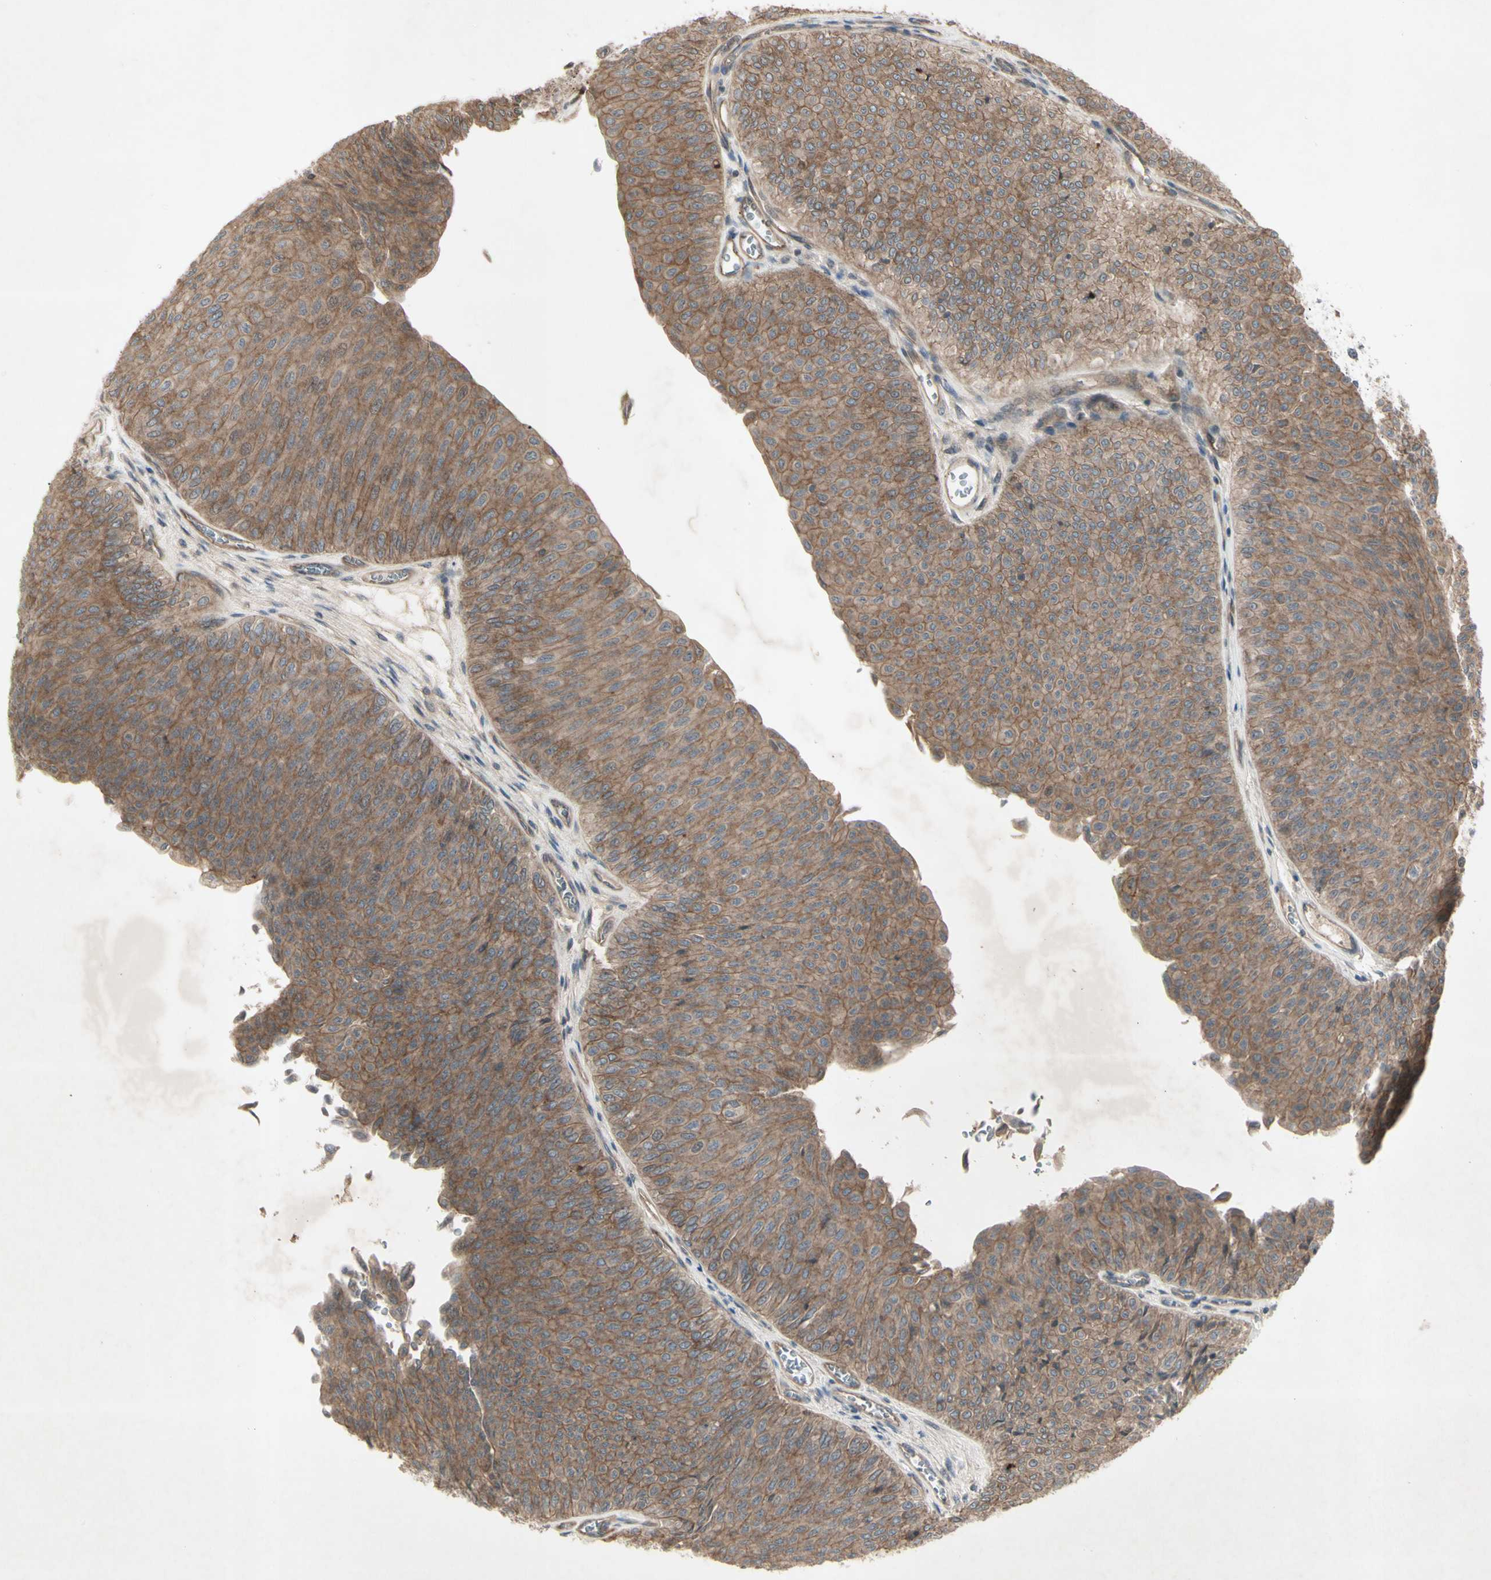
{"staining": {"intensity": "moderate", "quantity": ">75%", "location": "cytoplasmic/membranous"}, "tissue": "urothelial cancer", "cell_type": "Tumor cells", "image_type": "cancer", "snomed": [{"axis": "morphology", "description": "Urothelial carcinoma, Low grade"}, {"axis": "topography", "description": "Urinary bladder"}], "caption": "Immunohistochemistry (IHC) histopathology image of low-grade urothelial carcinoma stained for a protein (brown), which displays medium levels of moderate cytoplasmic/membranous expression in approximately >75% of tumor cells.", "gene": "JAG1", "patient": {"sex": "male", "age": 78}}